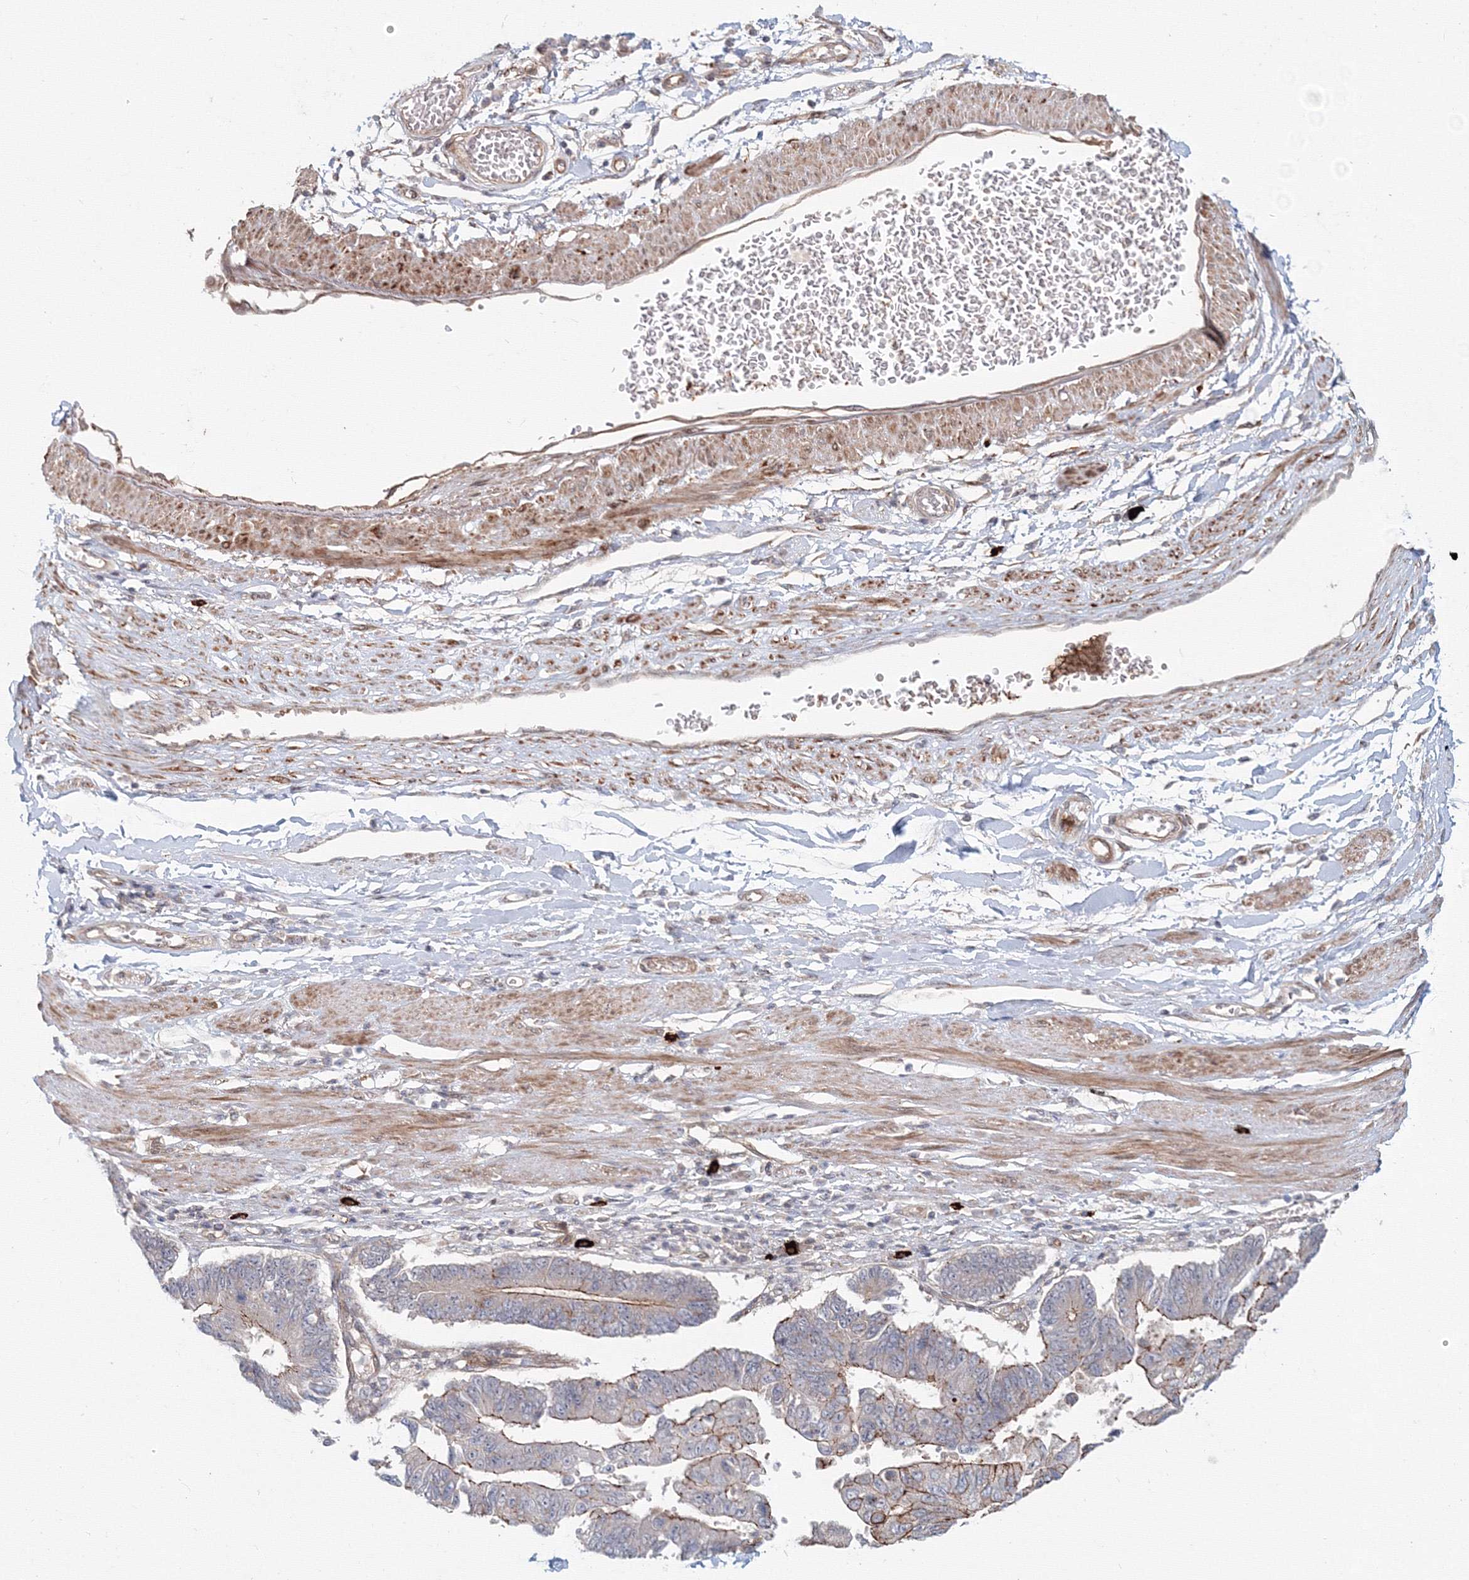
{"staining": {"intensity": "moderate", "quantity": "25%-75%", "location": "cytoplasmic/membranous"}, "tissue": "stomach cancer", "cell_type": "Tumor cells", "image_type": "cancer", "snomed": [{"axis": "morphology", "description": "Adenocarcinoma, NOS"}, {"axis": "topography", "description": "Stomach"}], "caption": "Immunohistochemistry (IHC) photomicrograph of human stomach cancer (adenocarcinoma) stained for a protein (brown), which reveals medium levels of moderate cytoplasmic/membranous positivity in approximately 25%-75% of tumor cells.", "gene": "SH3PXD2A", "patient": {"sex": "male", "age": 59}}